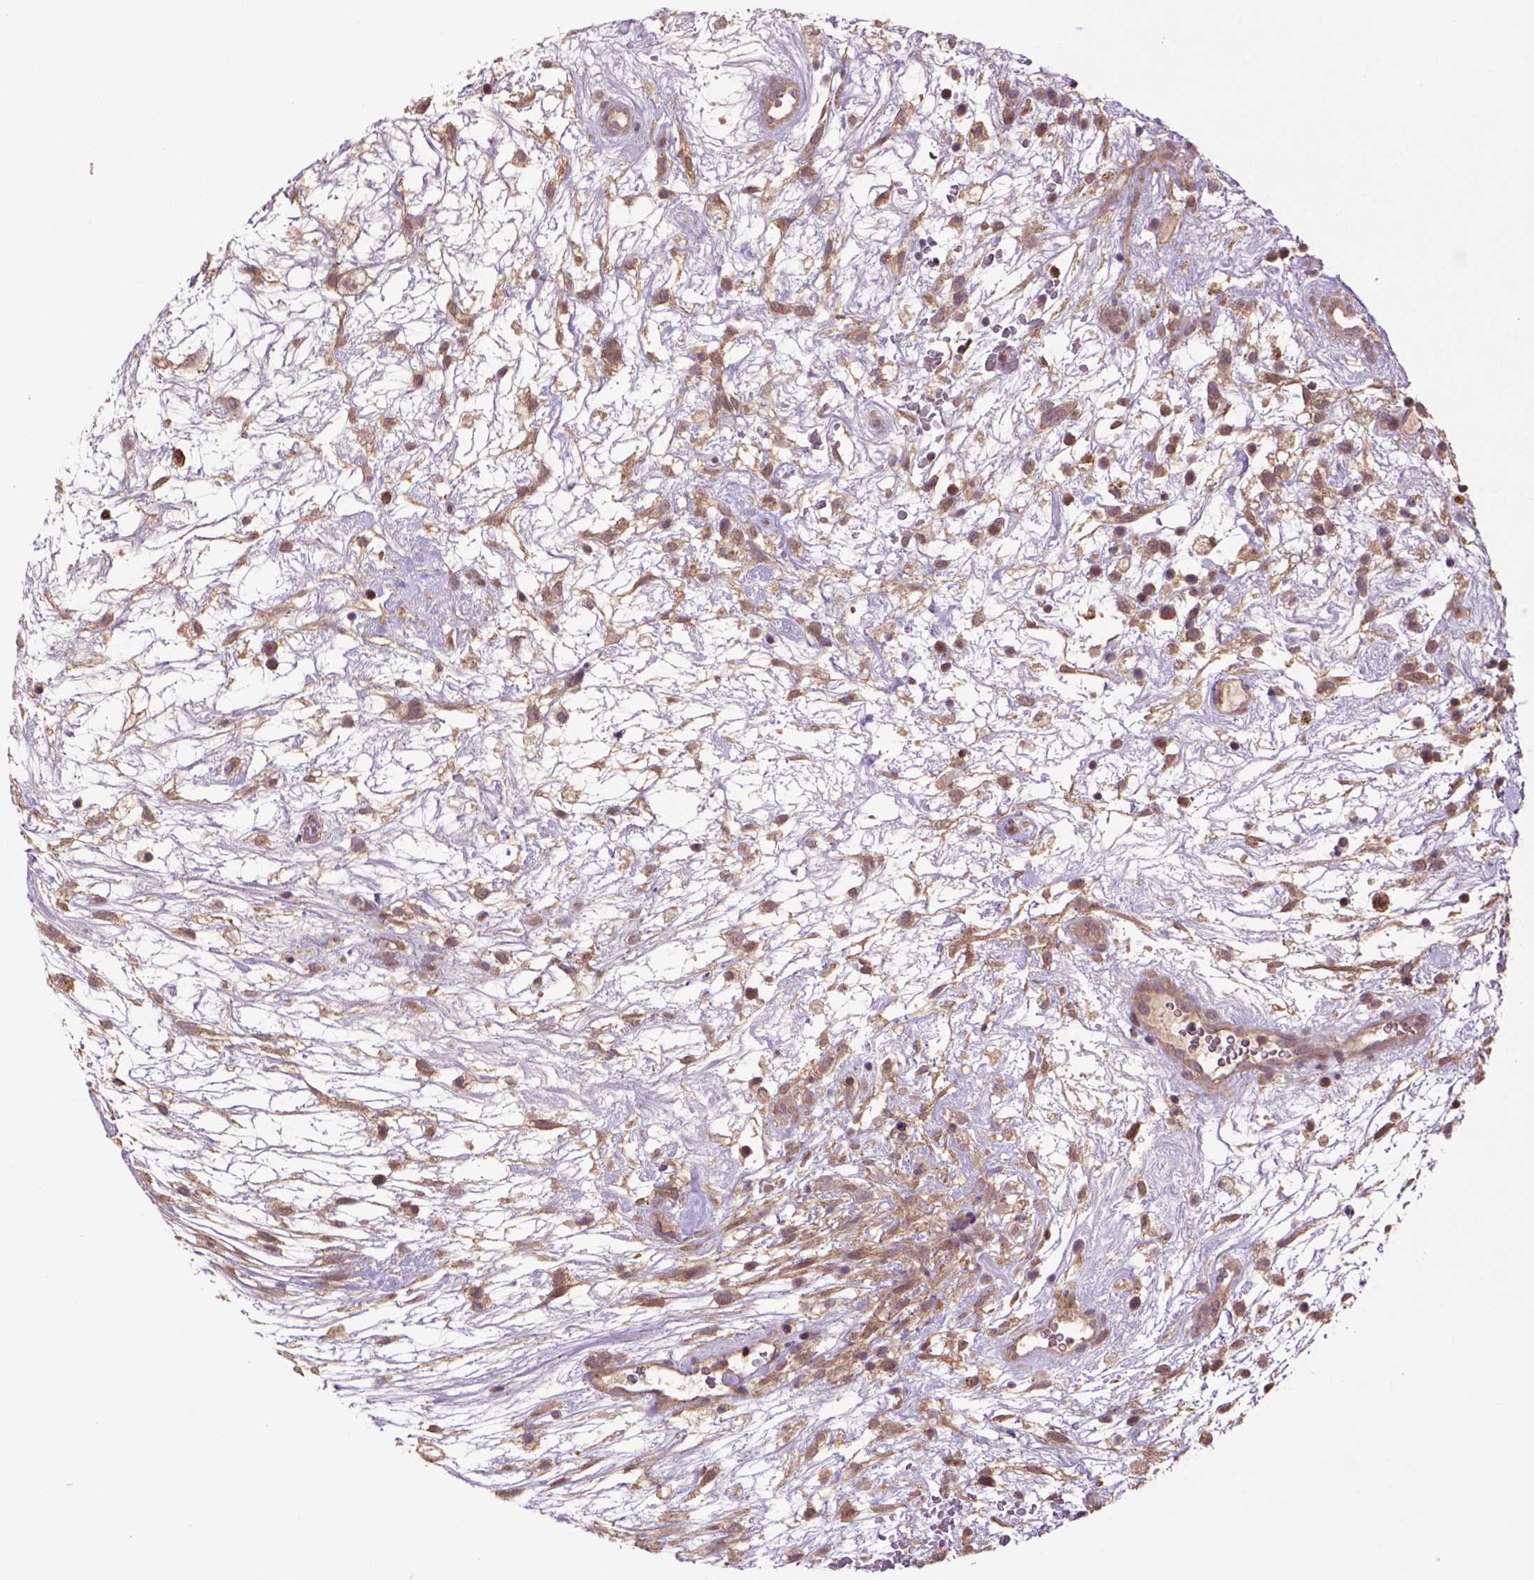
{"staining": {"intensity": "strong", "quantity": "<25%", "location": "cytoplasmic/membranous,nuclear"}, "tissue": "testis cancer", "cell_type": "Tumor cells", "image_type": "cancer", "snomed": [{"axis": "morphology", "description": "Normal tissue, NOS"}, {"axis": "morphology", "description": "Carcinoma, Embryonal, NOS"}, {"axis": "topography", "description": "Testis"}], "caption": "A photomicrograph showing strong cytoplasmic/membranous and nuclear positivity in about <25% of tumor cells in testis cancer, as visualized by brown immunohistochemical staining.", "gene": "HSPBP1", "patient": {"sex": "male", "age": 32}}